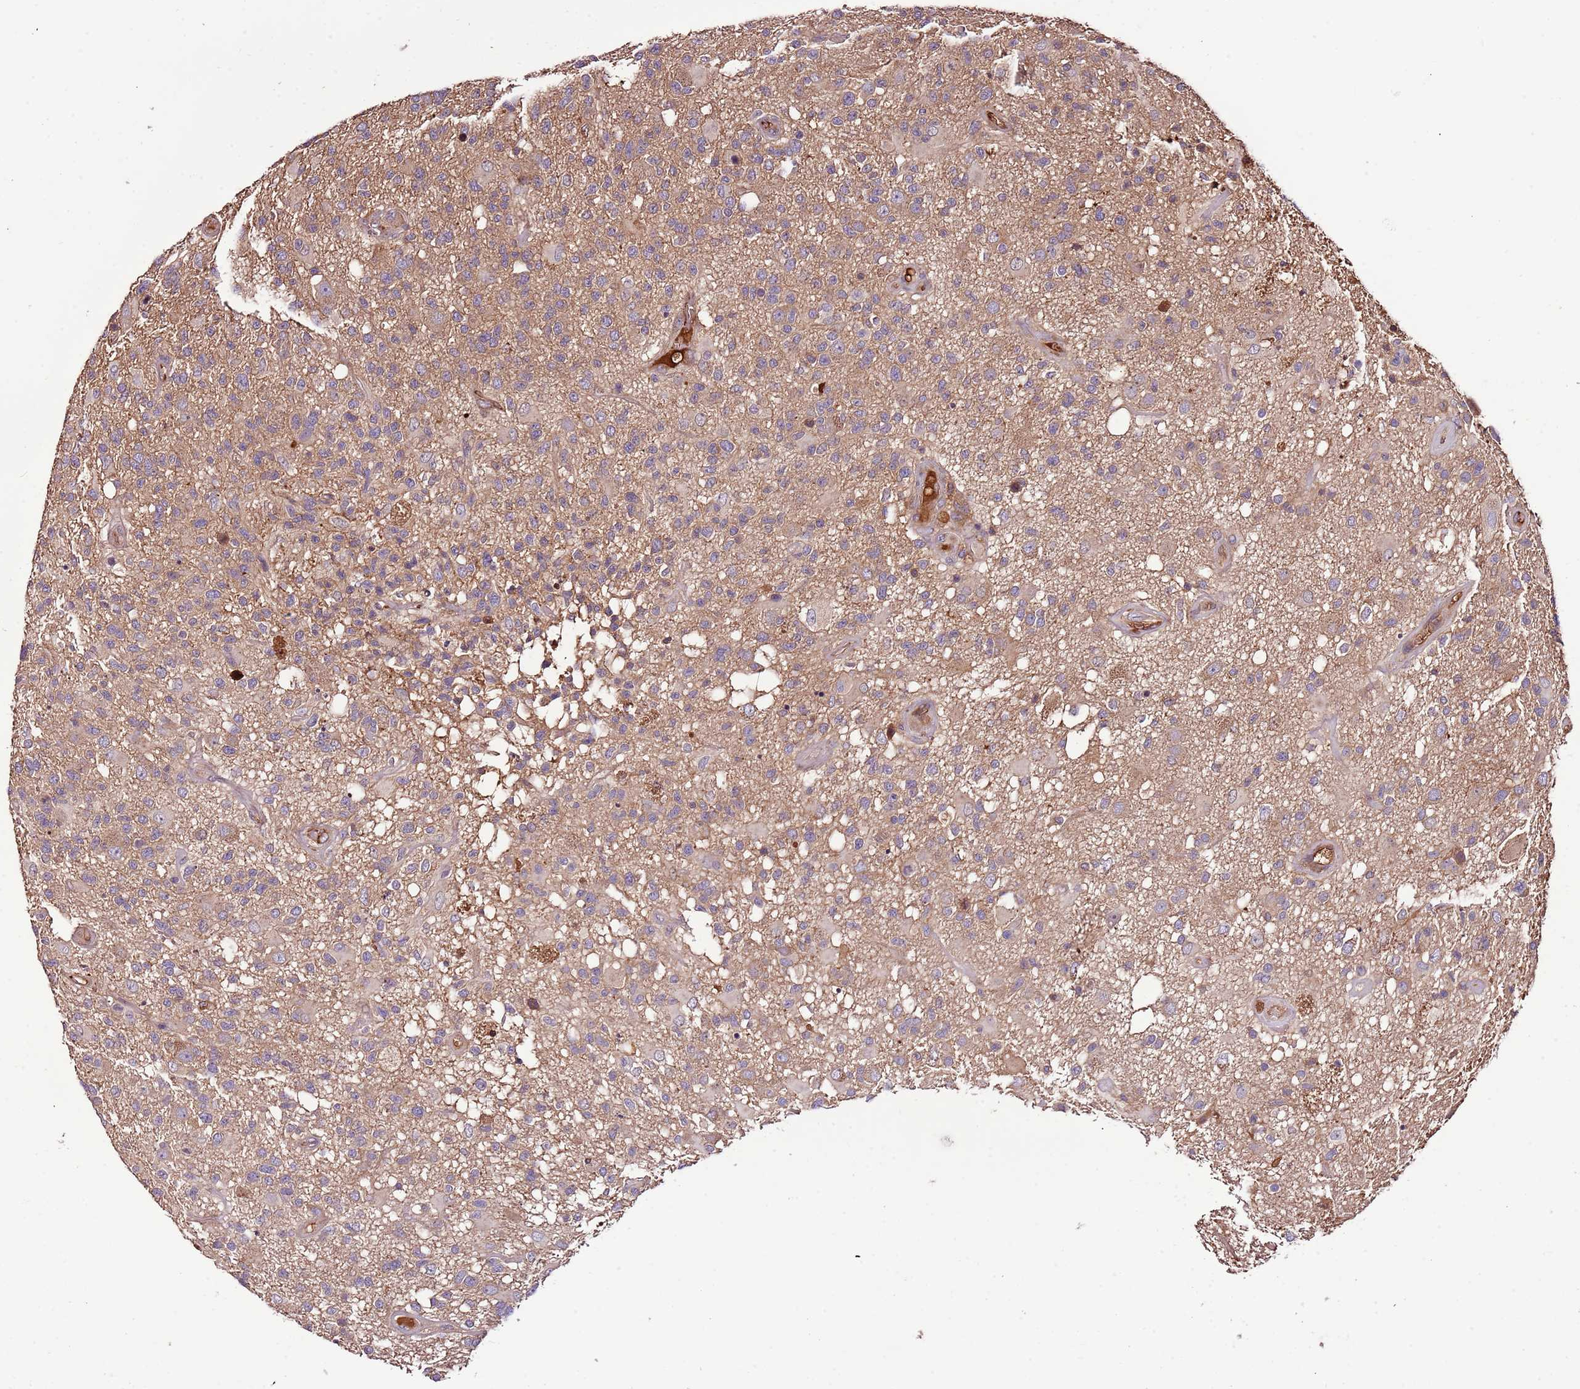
{"staining": {"intensity": "weak", "quantity": "<25%", "location": "cytoplasmic/membranous"}, "tissue": "glioma", "cell_type": "Tumor cells", "image_type": "cancer", "snomed": [{"axis": "morphology", "description": "Glioma, malignant, High grade"}, {"axis": "morphology", "description": "Glioblastoma, NOS"}, {"axis": "topography", "description": "Brain"}], "caption": "A high-resolution photomicrograph shows IHC staining of glioma, which demonstrates no significant expression in tumor cells. Nuclei are stained in blue.", "gene": "DENR", "patient": {"sex": "male", "age": 60}}